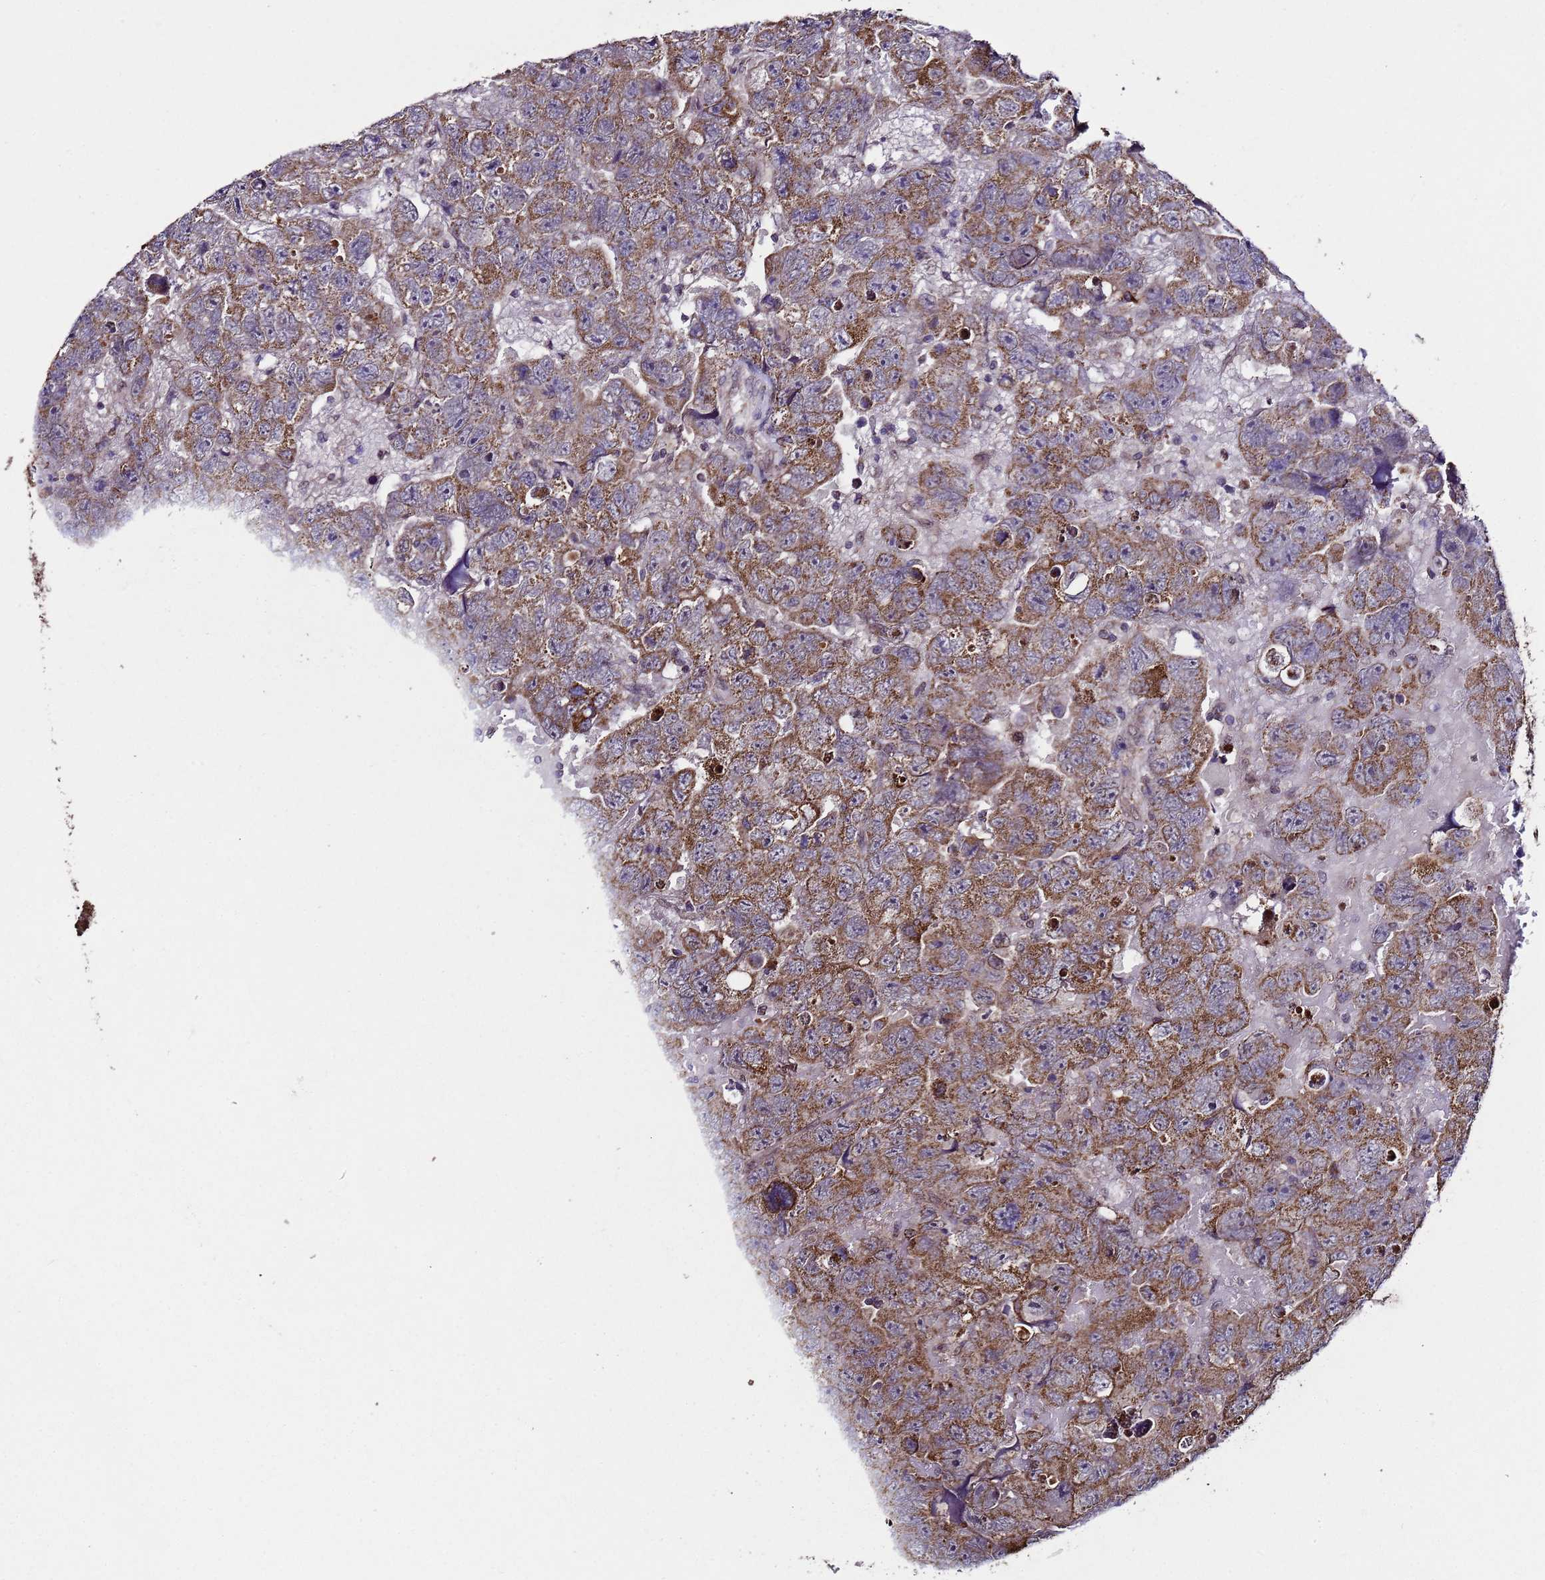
{"staining": {"intensity": "moderate", "quantity": ">75%", "location": "cytoplasmic/membranous"}, "tissue": "testis cancer", "cell_type": "Tumor cells", "image_type": "cancer", "snomed": [{"axis": "morphology", "description": "Carcinoma, Embryonal, NOS"}, {"axis": "topography", "description": "Testis"}], "caption": "High-magnification brightfield microscopy of testis cancer stained with DAB (brown) and counterstained with hematoxylin (blue). tumor cells exhibit moderate cytoplasmic/membranous staining is appreciated in about>75% of cells. The staining was performed using DAB to visualize the protein expression in brown, while the nuclei were stained in blue with hematoxylin (Magnification: 20x).", "gene": "HSPBAP1", "patient": {"sex": "male", "age": 45}}